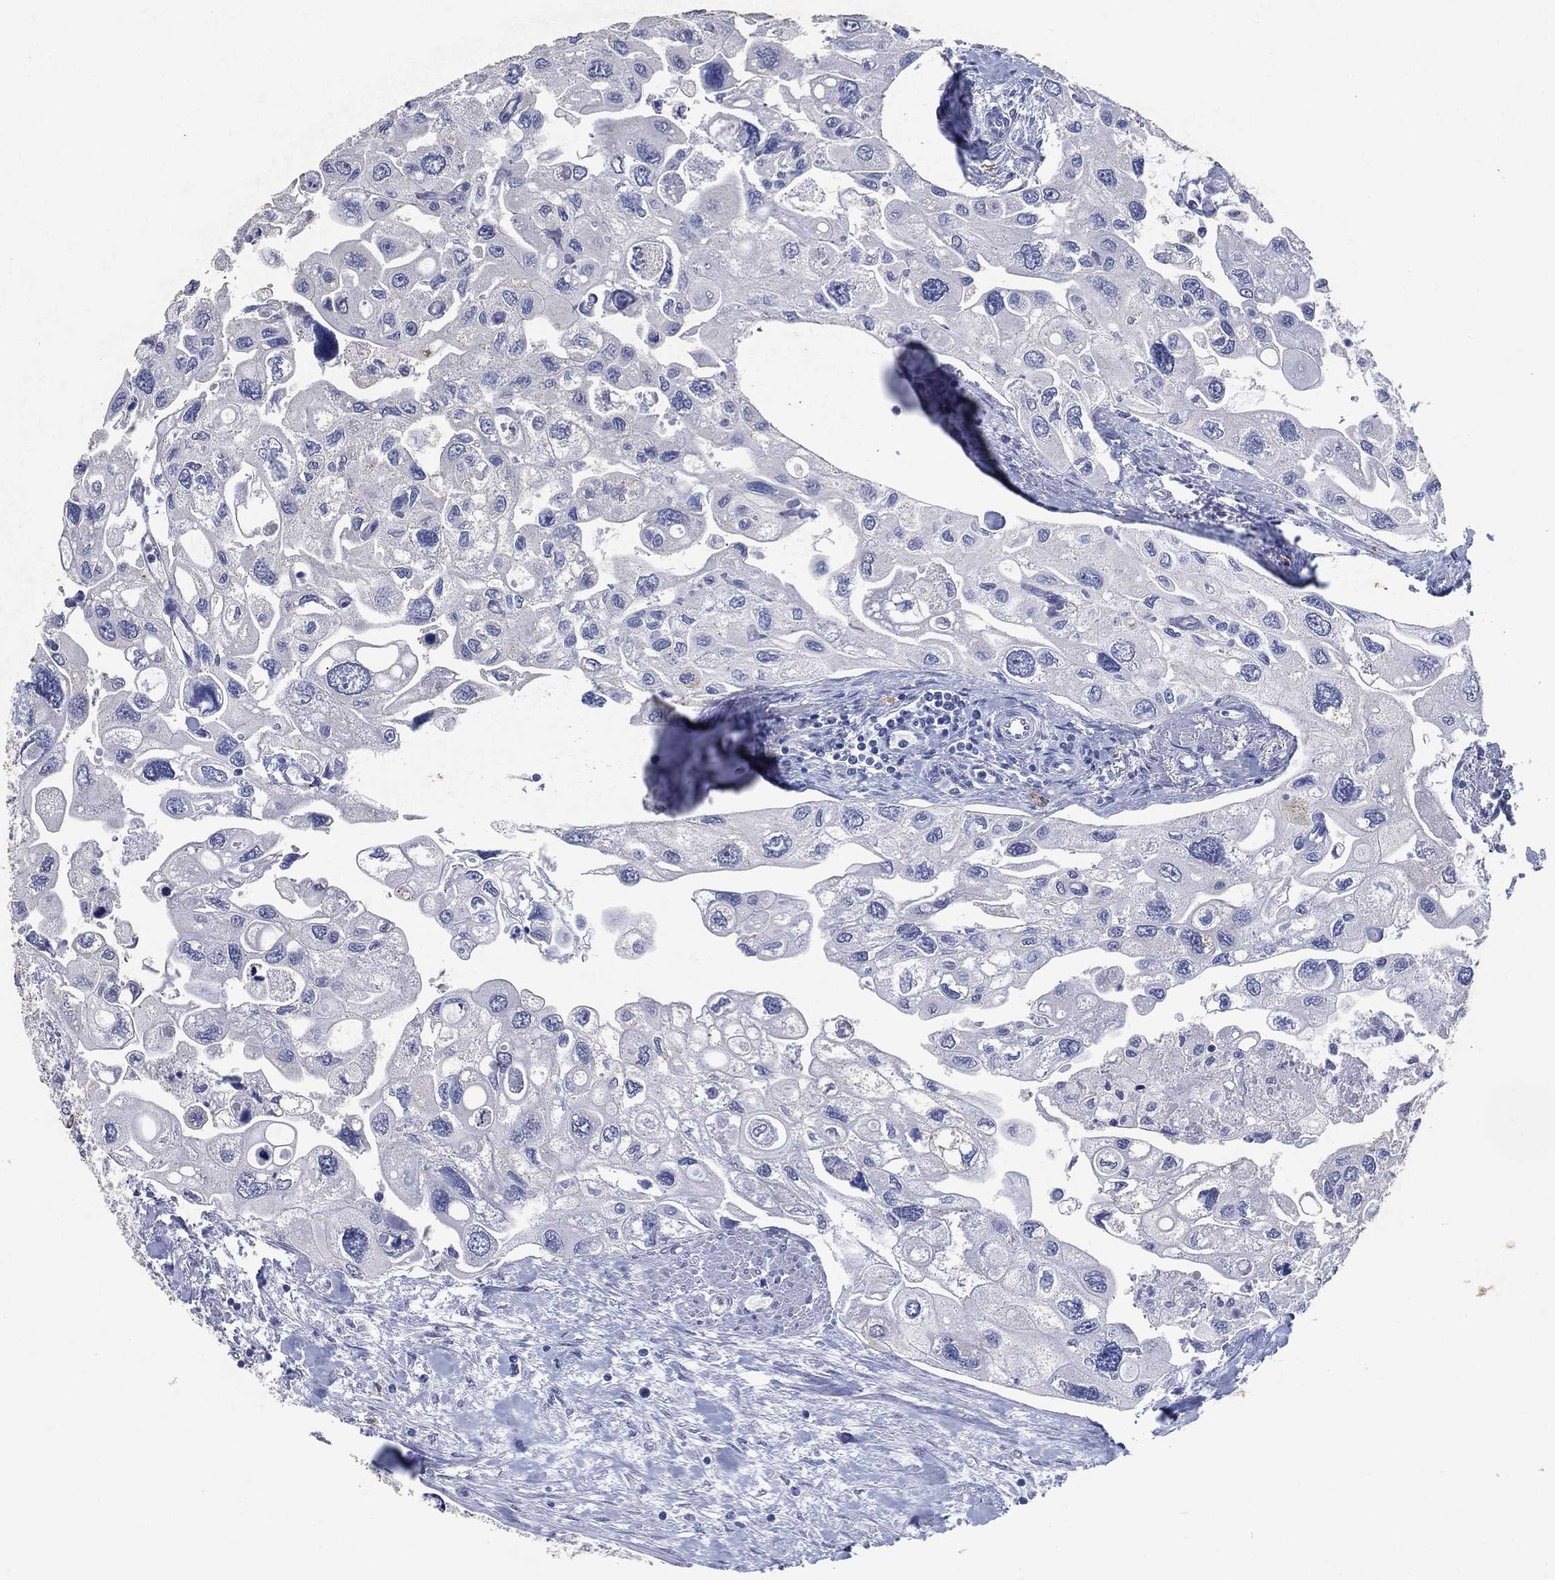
{"staining": {"intensity": "negative", "quantity": "none", "location": "none"}, "tissue": "urothelial cancer", "cell_type": "Tumor cells", "image_type": "cancer", "snomed": [{"axis": "morphology", "description": "Urothelial carcinoma, High grade"}, {"axis": "topography", "description": "Urinary bladder"}], "caption": "A micrograph of urothelial cancer stained for a protein demonstrates no brown staining in tumor cells. (DAB (3,3'-diaminobenzidine) IHC with hematoxylin counter stain).", "gene": "FSCN2", "patient": {"sex": "male", "age": 59}}